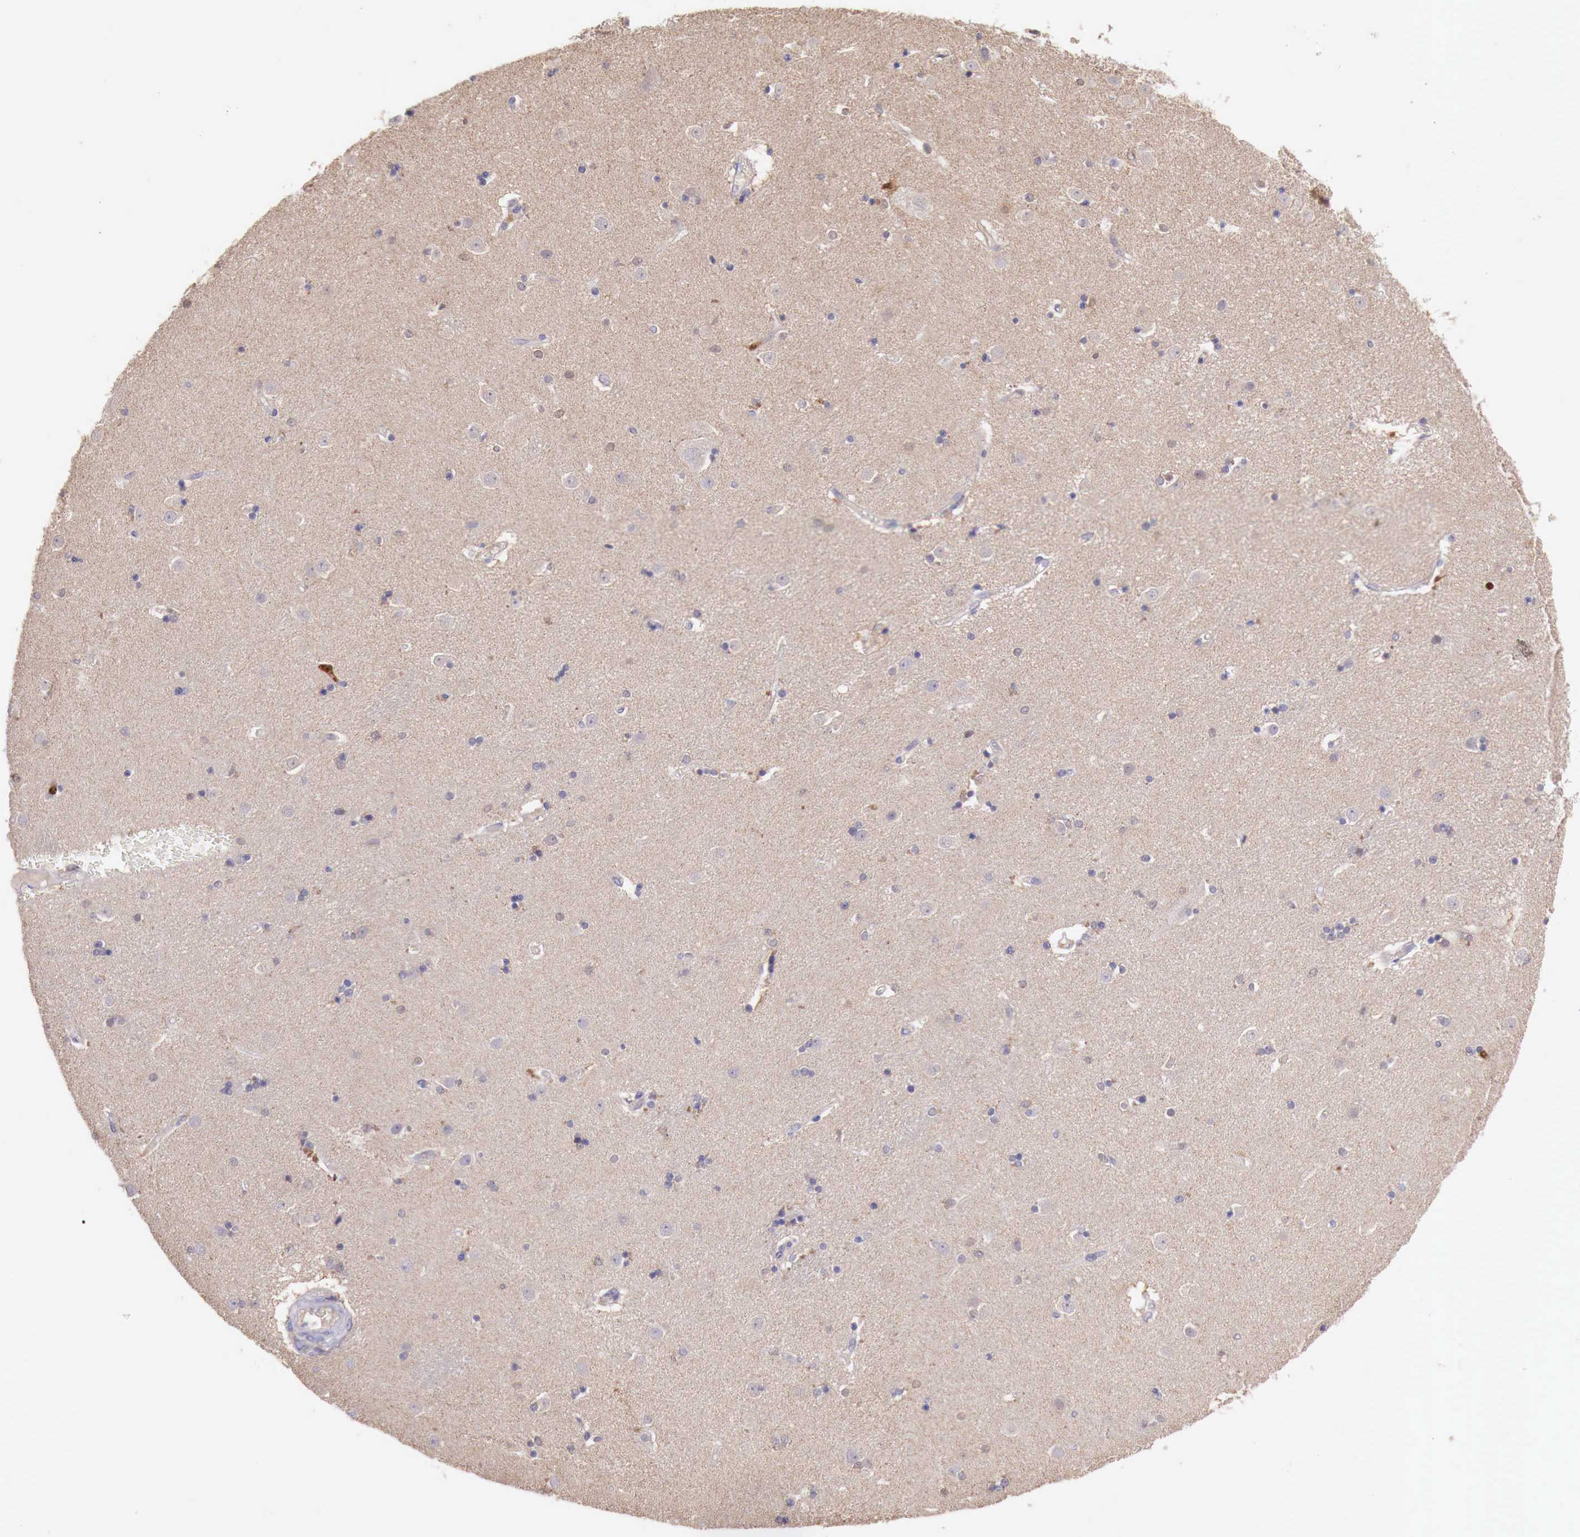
{"staining": {"intensity": "negative", "quantity": "none", "location": "none"}, "tissue": "caudate", "cell_type": "Glial cells", "image_type": "normal", "snomed": [{"axis": "morphology", "description": "Normal tissue, NOS"}, {"axis": "topography", "description": "Lateral ventricle wall"}], "caption": "Human caudate stained for a protein using IHC shows no expression in glial cells.", "gene": "GAB2", "patient": {"sex": "female", "age": 54}}